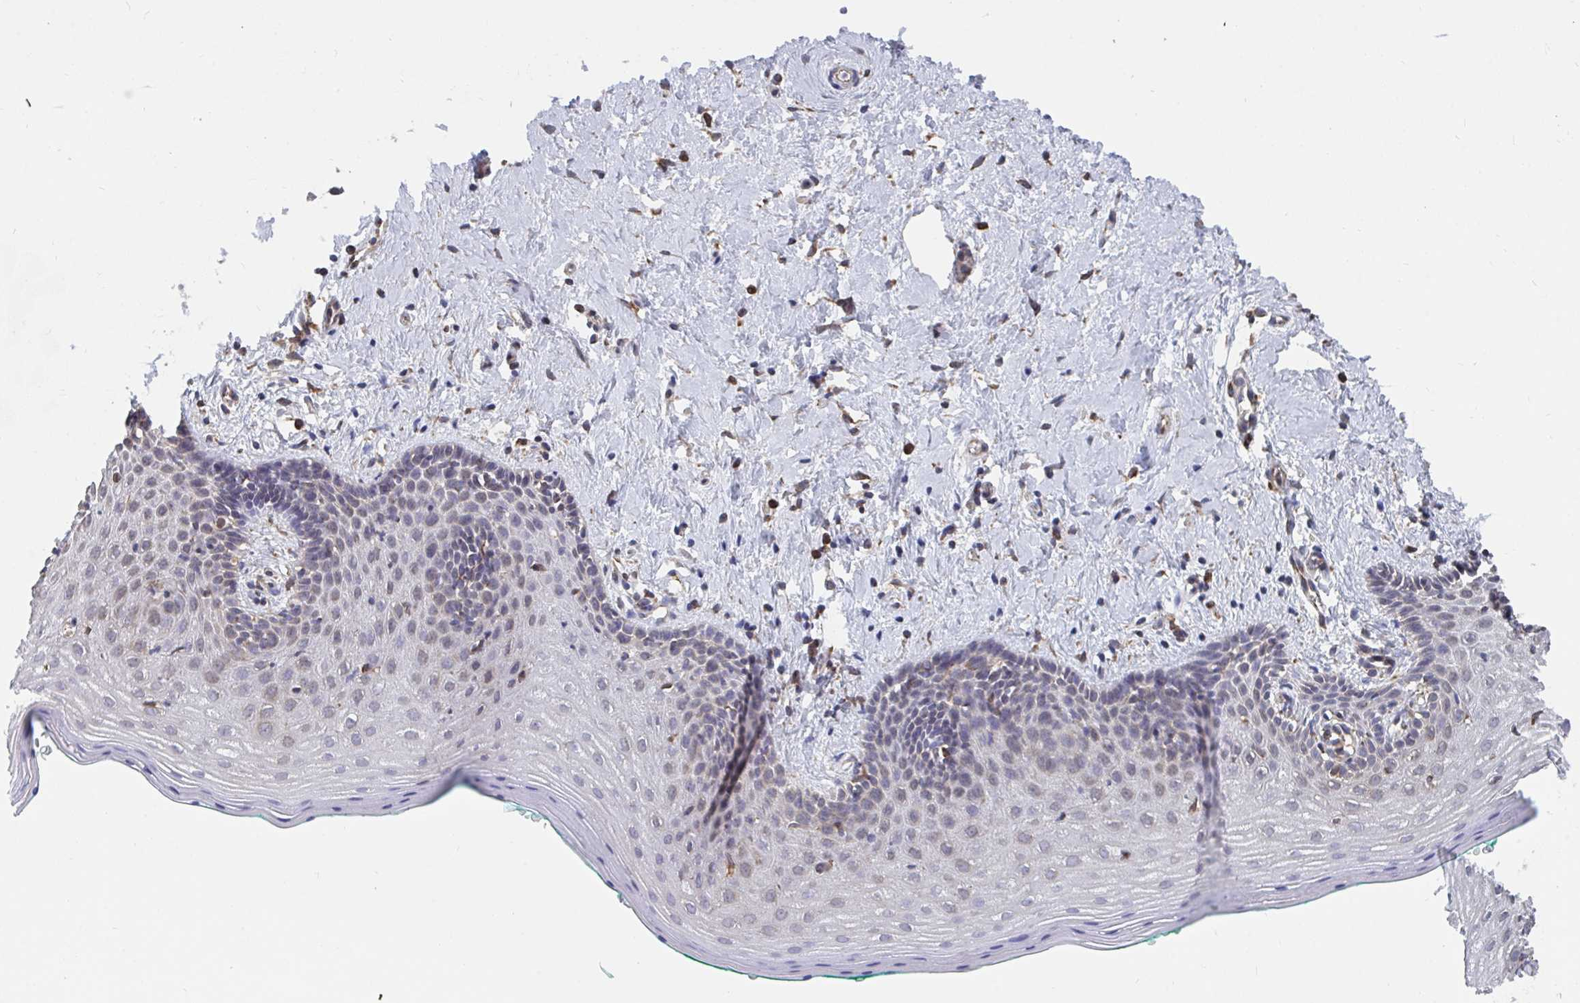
{"staining": {"intensity": "weak", "quantity": "<25%", "location": "cytoplasmic/membranous"}, "tissue": "vagina", "cell_type": "Squamous epithelial cells", "image_type": "normal", "snomed": [{"axis": "morphology", "description": "Normal tissue, NOS"}, {"axis": "topography", "description": "Vagina"}], "caption": "DAB immunohistochemical staining of benign vagina demonstrates no significant staining in squamous epithelial cells.", "gene": "ELAVL1", "patient": {"sex": "female", "age": 42}}